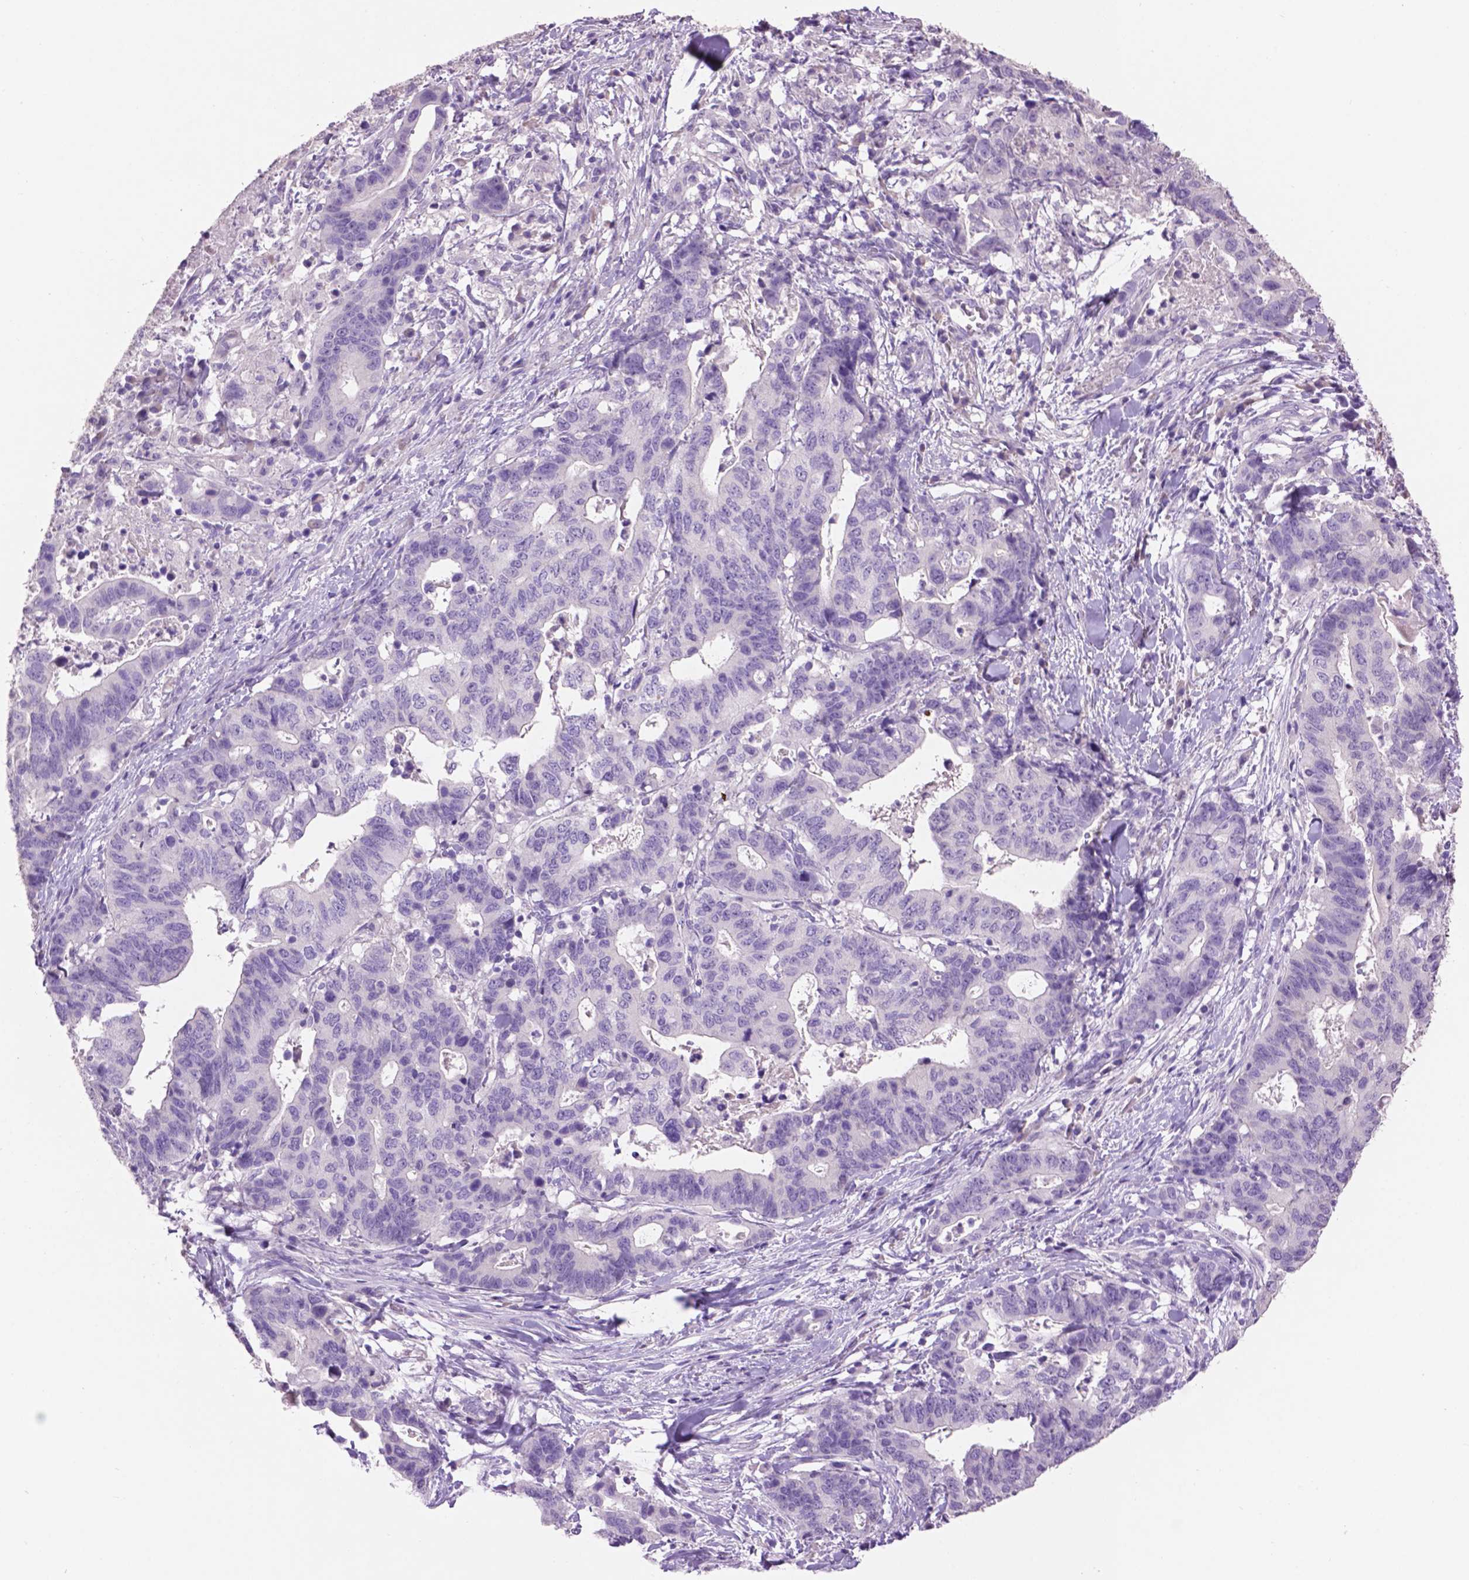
{"staining": {"intensity": "negative", "quantity": "none", "location": "none"}, "tissue": "stomach cancer", "cell_type": "Tumor cells", "image_type": "cancer", "snomed": [{"axis": "morphology", "description": "Adenocarcinoma, NOS"}, {"axis": "topography", "description": "Stomach, upper"}], "caption": "IHC micrograph of stomach adenocarcinoma stained for a protein (brown), which exhibits no expression in tumor cells. (DAB (3,3'-diaminobenzidine) IHC with hematoxylin counter stain).", "gene": "CRYBA4", "patient": {"sex": "female", "age": 67}}